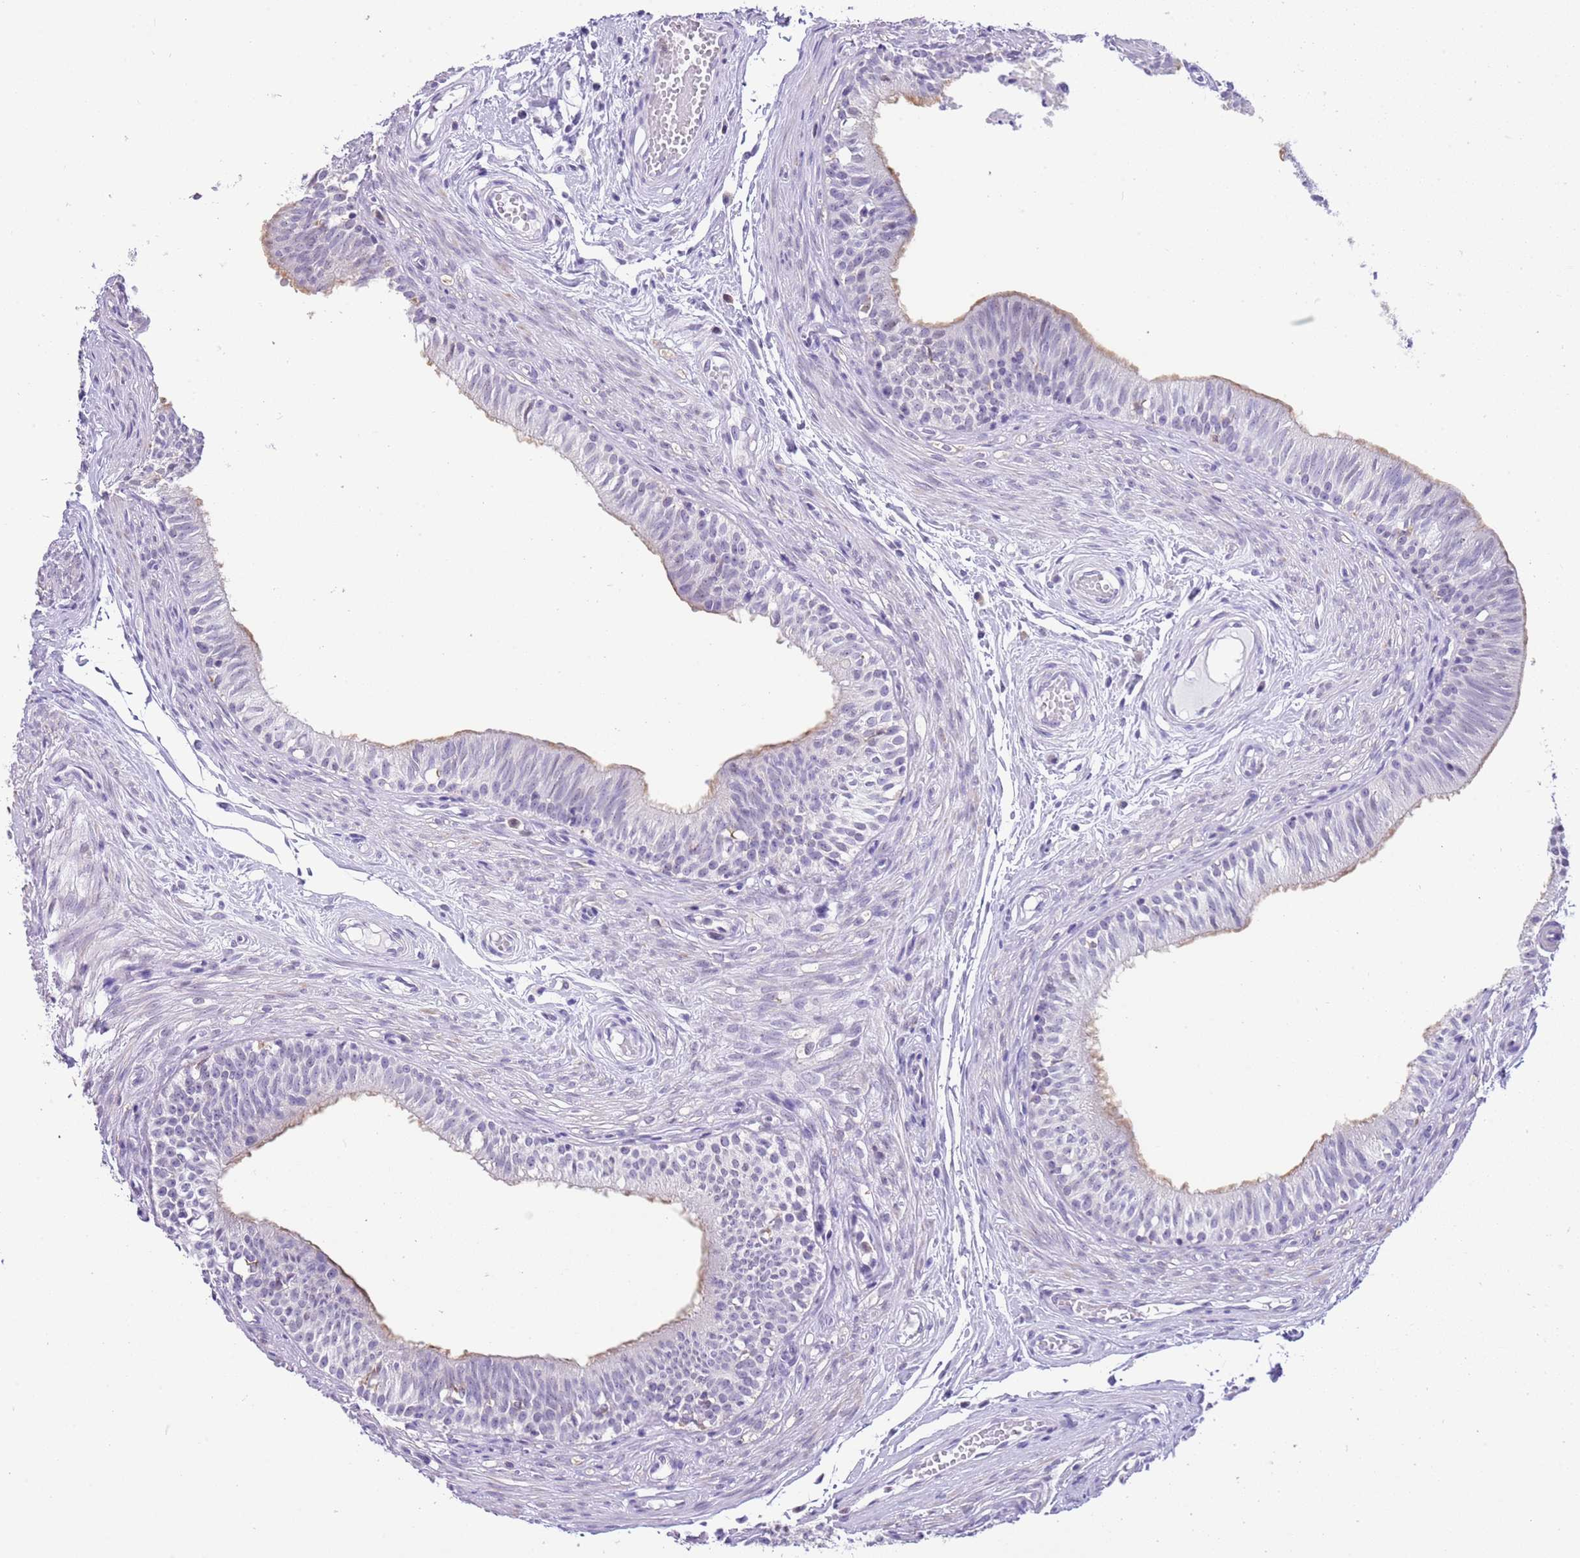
{"staining": {"intensity": "weak", "quantity": "<25%", "location": "nuclear"}, "tissue": "epididymis", "cell_type": "Glandular cells", "image_type": "normal", "snomed": [{"axis": "morphology", "description": "Normal tissue, NOS"}, {"axis": "topography", "description": "Epididymis, spermatic cord, NOS"}], "caption": "The IHC micrograph has no significant staining in glandular cells of epididymis.", "gene": "PPP1R17", "patient": {"sex": "male", "age": 22}}